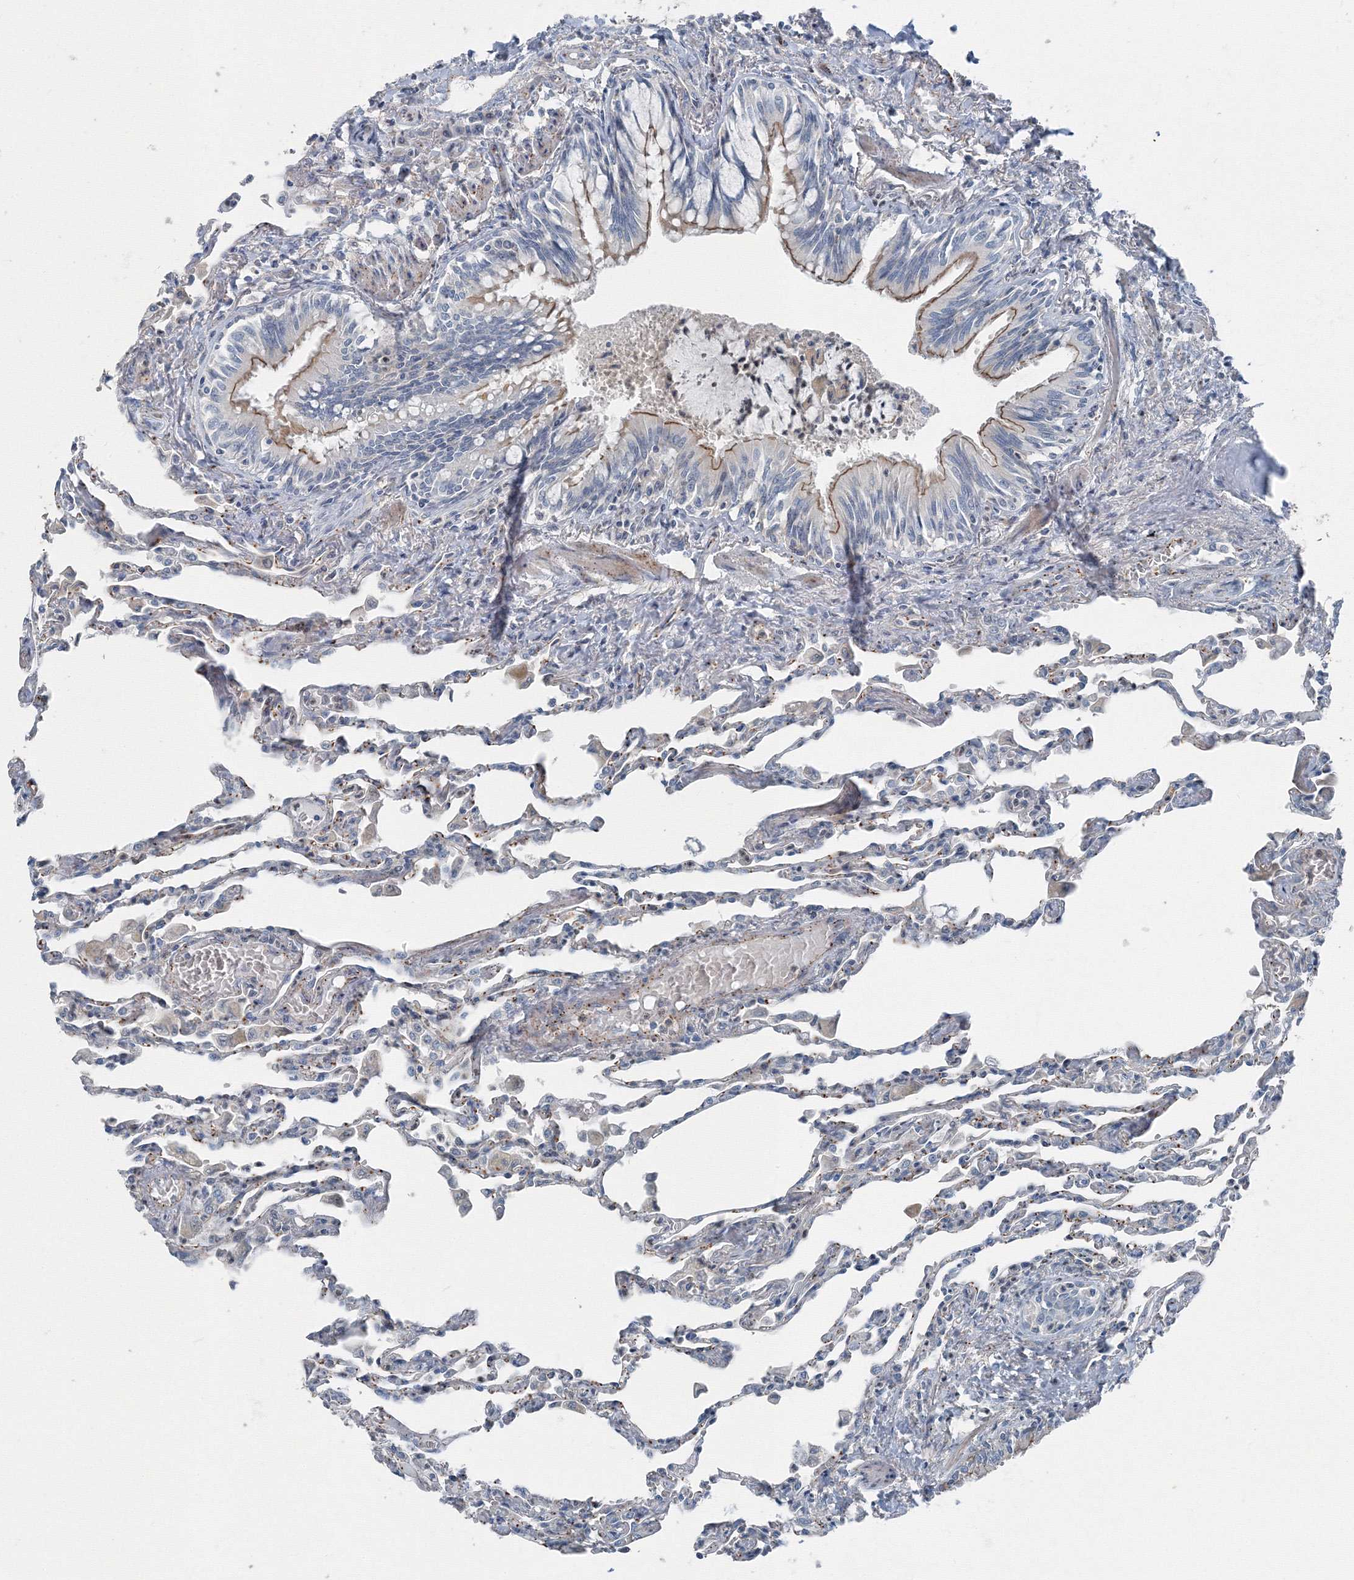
{"staining": {"intensity": "negative", "quantity": "none", "location": "none"}, "tissue": "lung", "cell_type": "Alveolar cells", "image_type": "normal", "snomed": [{"axis": "morphology", "description": "Normal tissue, NOS"}, {"axis": "topography", "description": "Bronchus"}, {"axis": "topography", "description": "Lung"}], "caption": "Immunohistochemistry (IHC) histopathology image of benign lung: human lung stained with DAB (3,3'-diaminobenzidine) demonstrates no significant protein positivity in alveolar cells. (Stains: DAB immunohistochemistry (IHC) with hematoxylin counter stain, Microscopy: brightfield microscopy at high magnification).", "gene": "AASDH", "patient": {"sex": "female", "age": 49}}